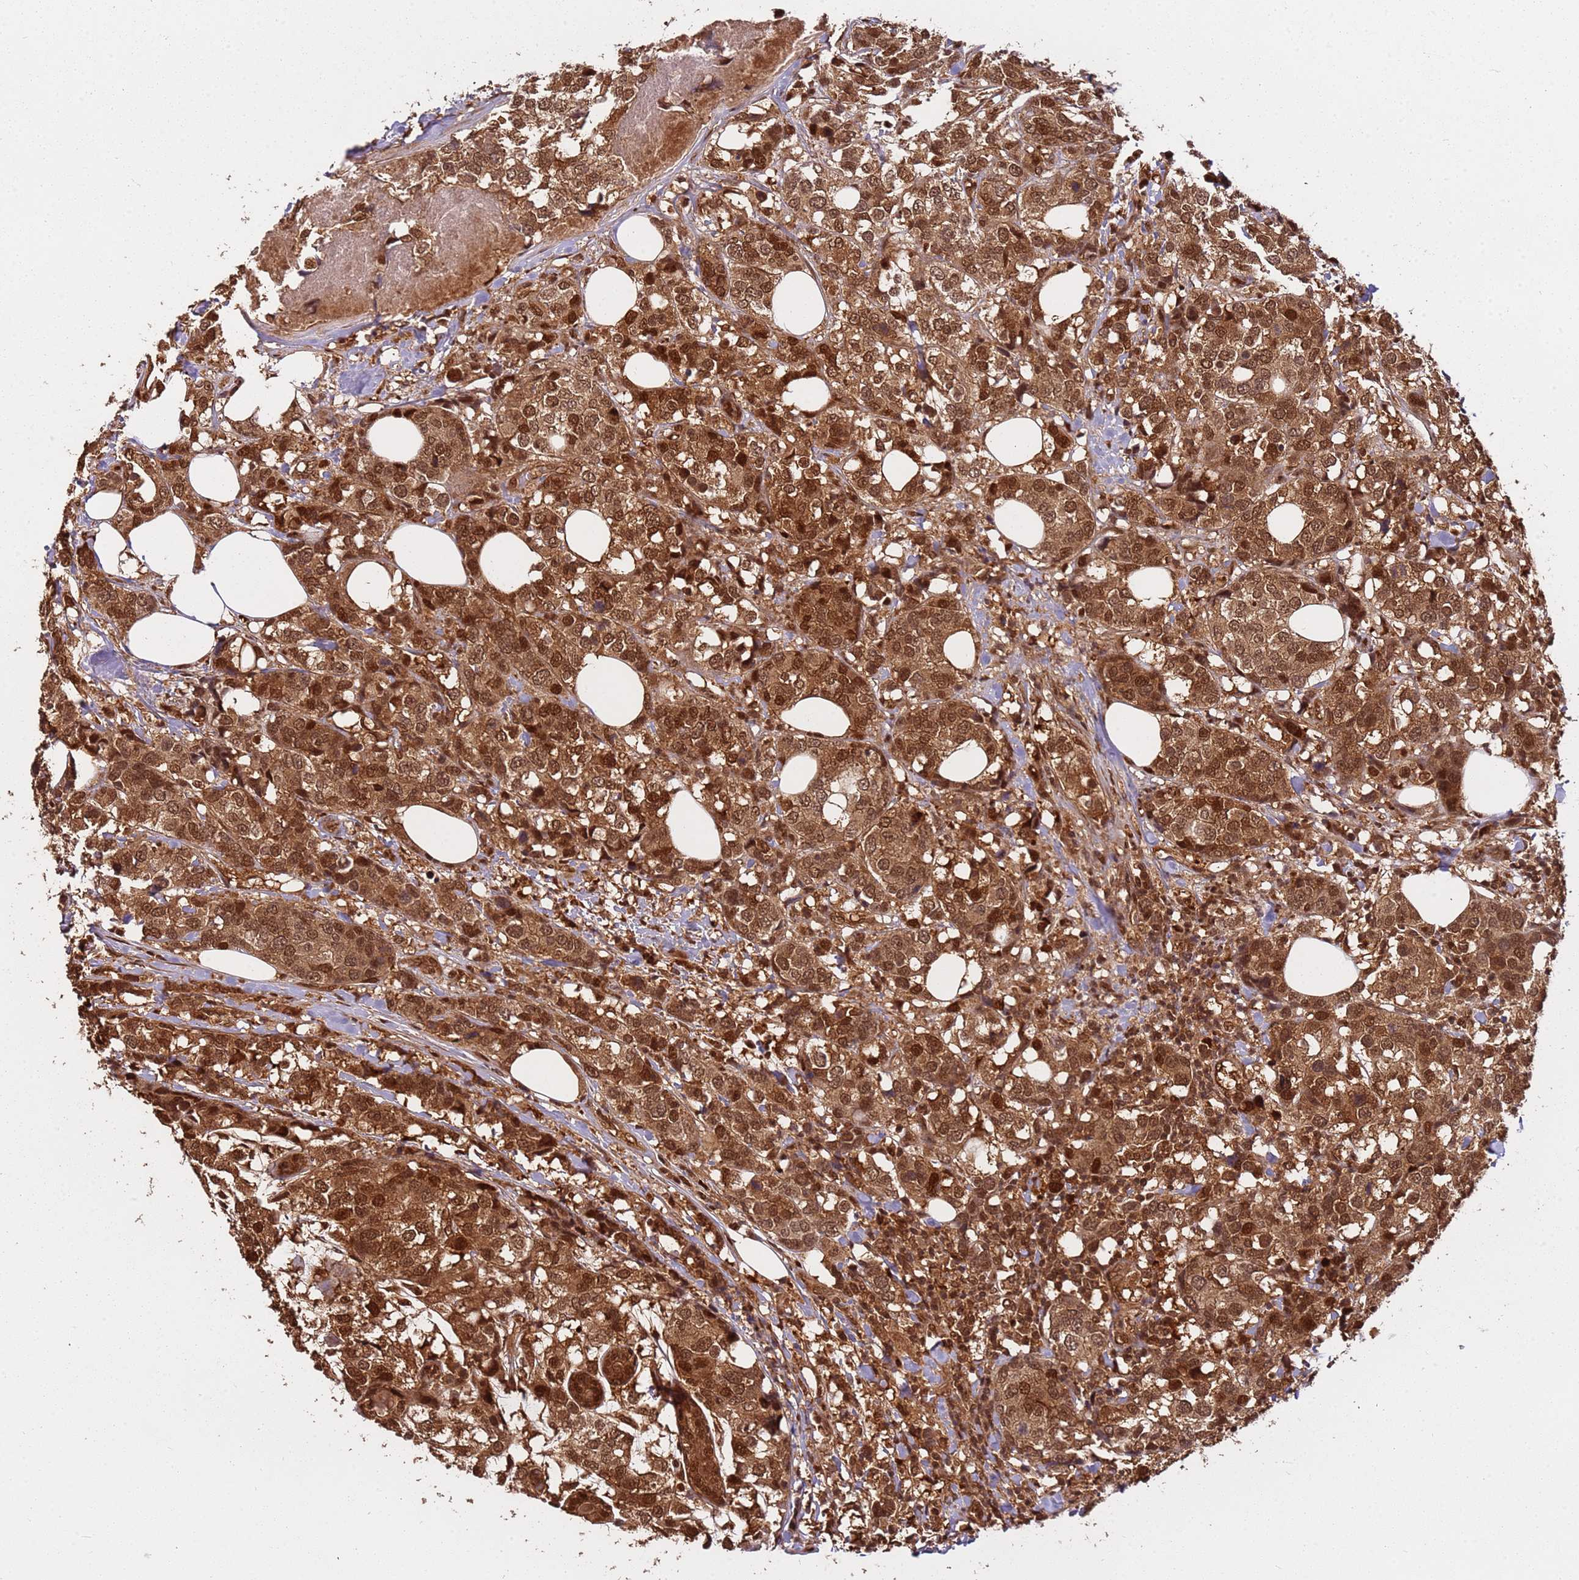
{"staining": {"intensity": "strong", "quantity": ">75%", "location": "cytoplasmic/membranous,nuclear"}, "tissue": "breast cancer", "cell_type": "Tumor cells", "image_type": "cancer", "snomed": [{"axis": "morphology", "description": "Lobular carcinoma"}, {"axis": "topography", "description": "Breast"}], "caption": "IHC of human breast cancer (lobular carcinoma) demonstrates high levels of strong cytoplasmic/membranous and nuclear expression in about >75% of tumor cells.", "gene": "PGLS", "patient": {"sex": "female", "age": 59}}